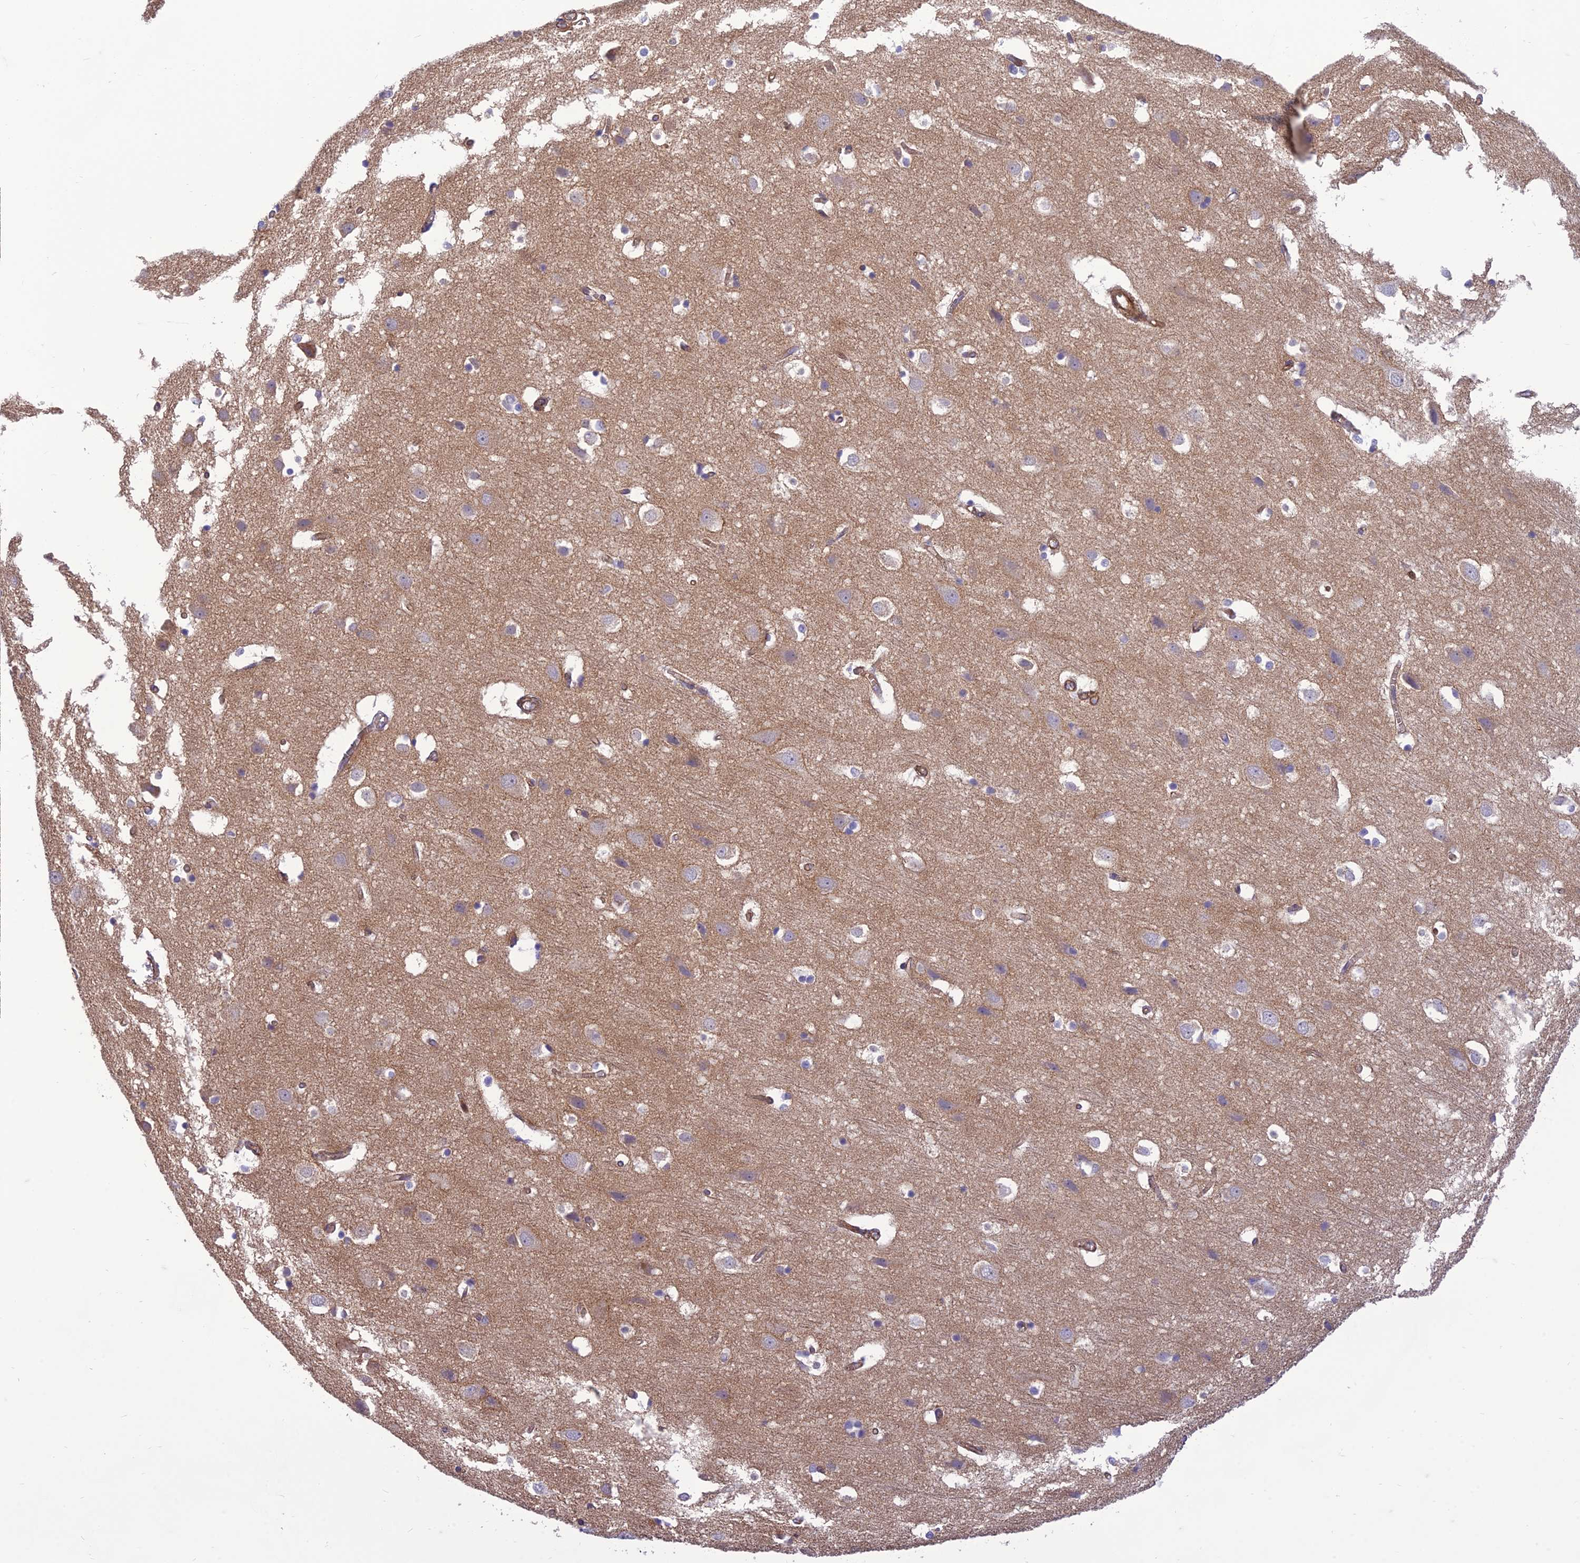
{"staining": {"intensity": "moderate", "quantity": "25%-75%", "location": "cytoplasmic/membranous"}, "tissue": "cerebral cortex", "cell_type": "Endothelial cells", "image_type": "normal", "snomed": [{"axis": "morphology", "description": "Normal tissue, NOS"}, {"axis": "topography", "description": "Cerebral cortex"}], "caption": "Protein analysis of unremarkable cerebral cortex exhibits moderate cytoplasmic/membranous expression in approximately 25%-75% of endothelial cells. The protein is shown in brown color, while the nuclei are stained blue.", "gene": "HPSE2", "patient": {"sex": "male", "age": 54}}